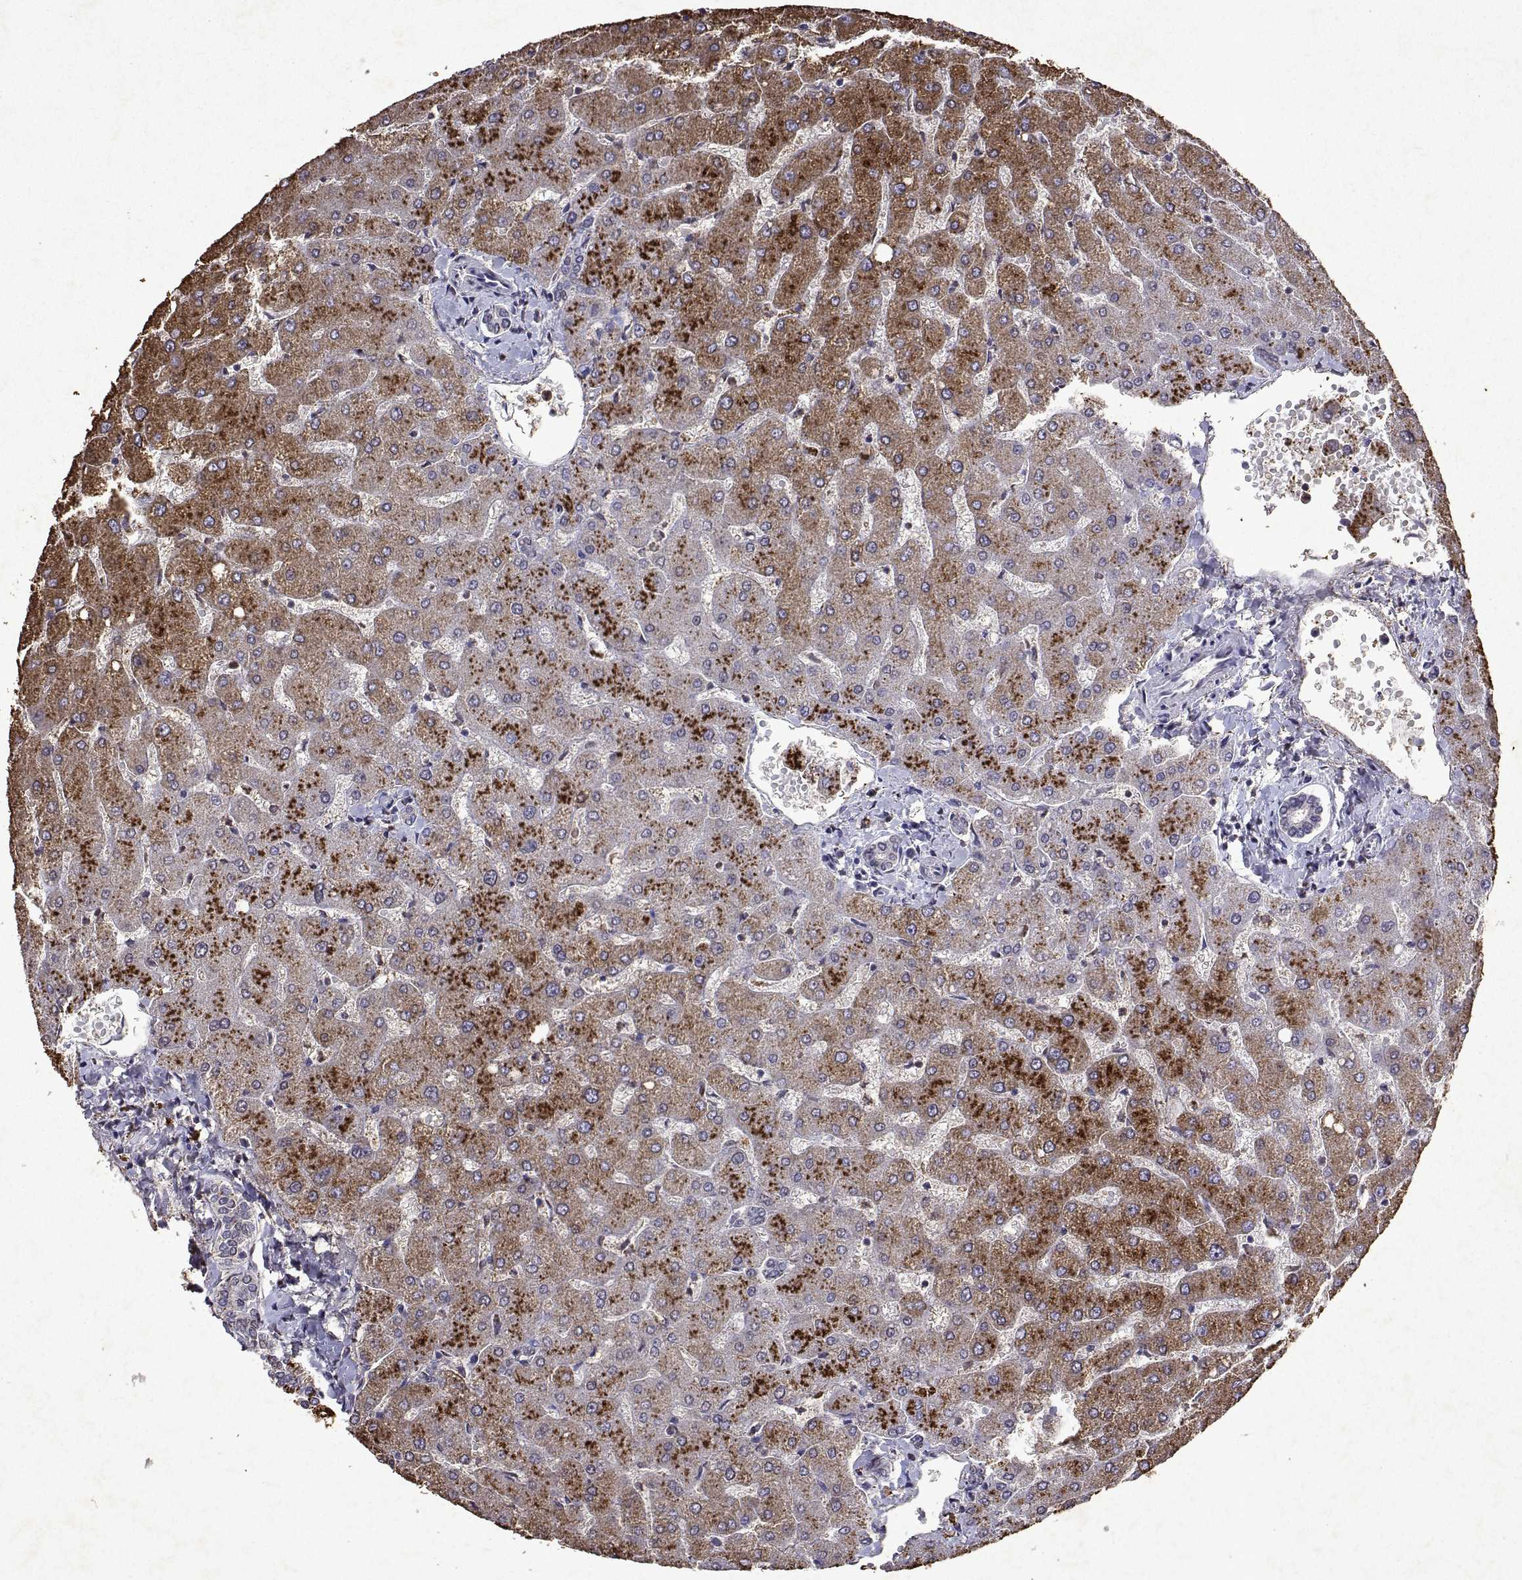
{"staining": {"intensity": "negative", "quantity": "none", "location": "none"}, "tissue": "liver", "cell_type": "Cholangiocytes", "image_type": "normal", "snomed": [{"axis": "morphology", "description": "Normal tissue, NOS"}, {"axis": "topography", "description": "Liver"}], "caption": "DAB (3,3'-diaminobenzidine) immunohistochemical staining of normal human liver shows no significant positivity in cholangiocytes. The staining is performed using DAB (3,3'-diaminobenzidine) brown chromogen with nuclei counter-stained in using hematoxylin.", "gene": "DUSP28", "patient": {"sex": "female", "age": 54}}